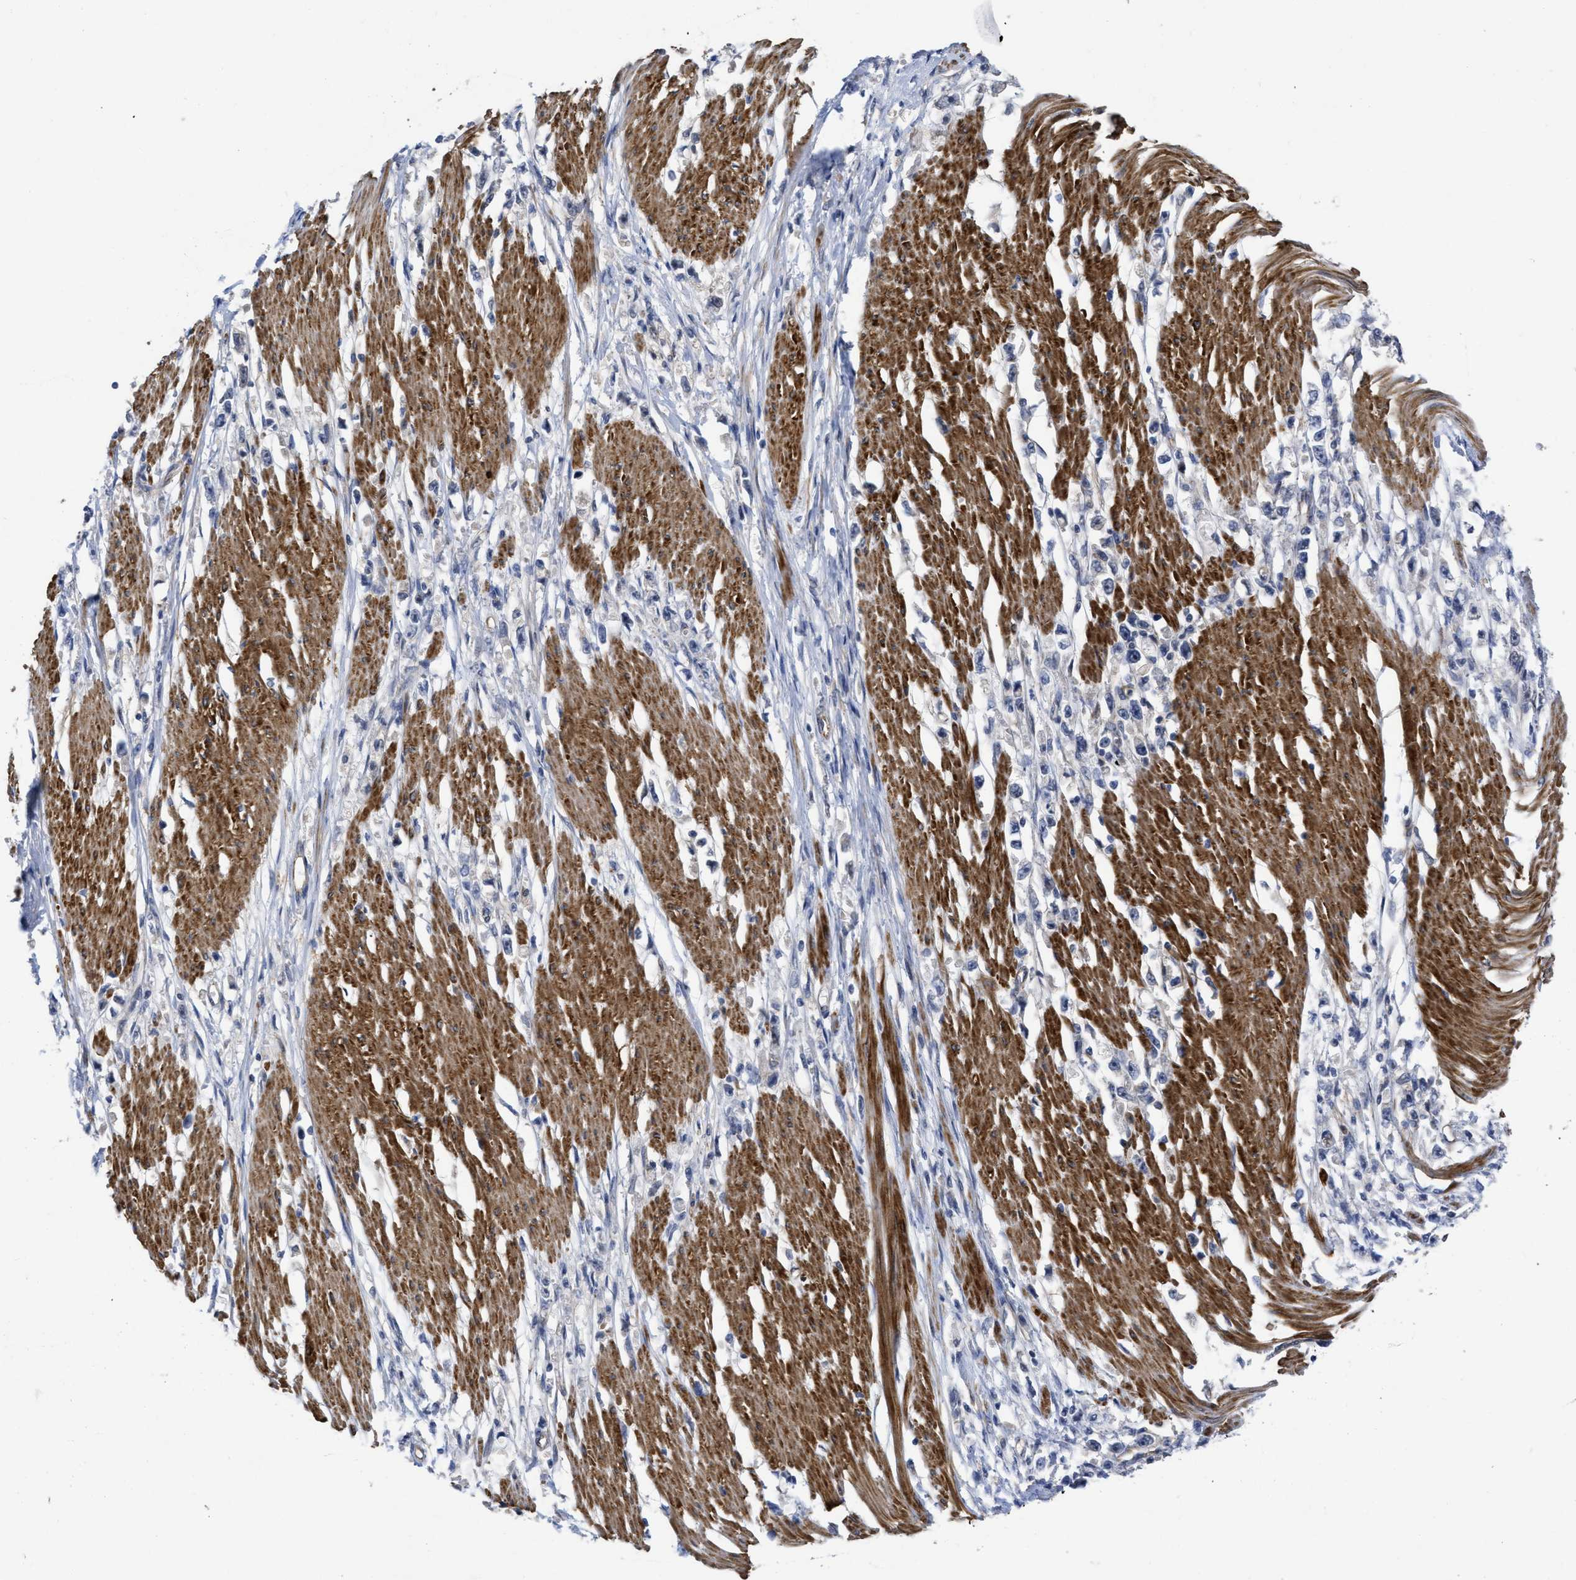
{"staining": {"intensity": "negative", "quantity": "none", "location": "none"}, "tissue": "stomach cancer", "cell_type": "Tumor cells", "image_type": "cancer", "snomed": [{"axis": "morphology", "description": "Adenocarcinoma, NOS"}, {"axis": "topography", "description": "Stomach"}], "caption": "A micrograph of stomach cancer (adenocarcinoma) stained for a protein shows no brown staining in tumor cells.", "gene": "ARHGEF26", "patient": {"sex": "female", "age": 59}}